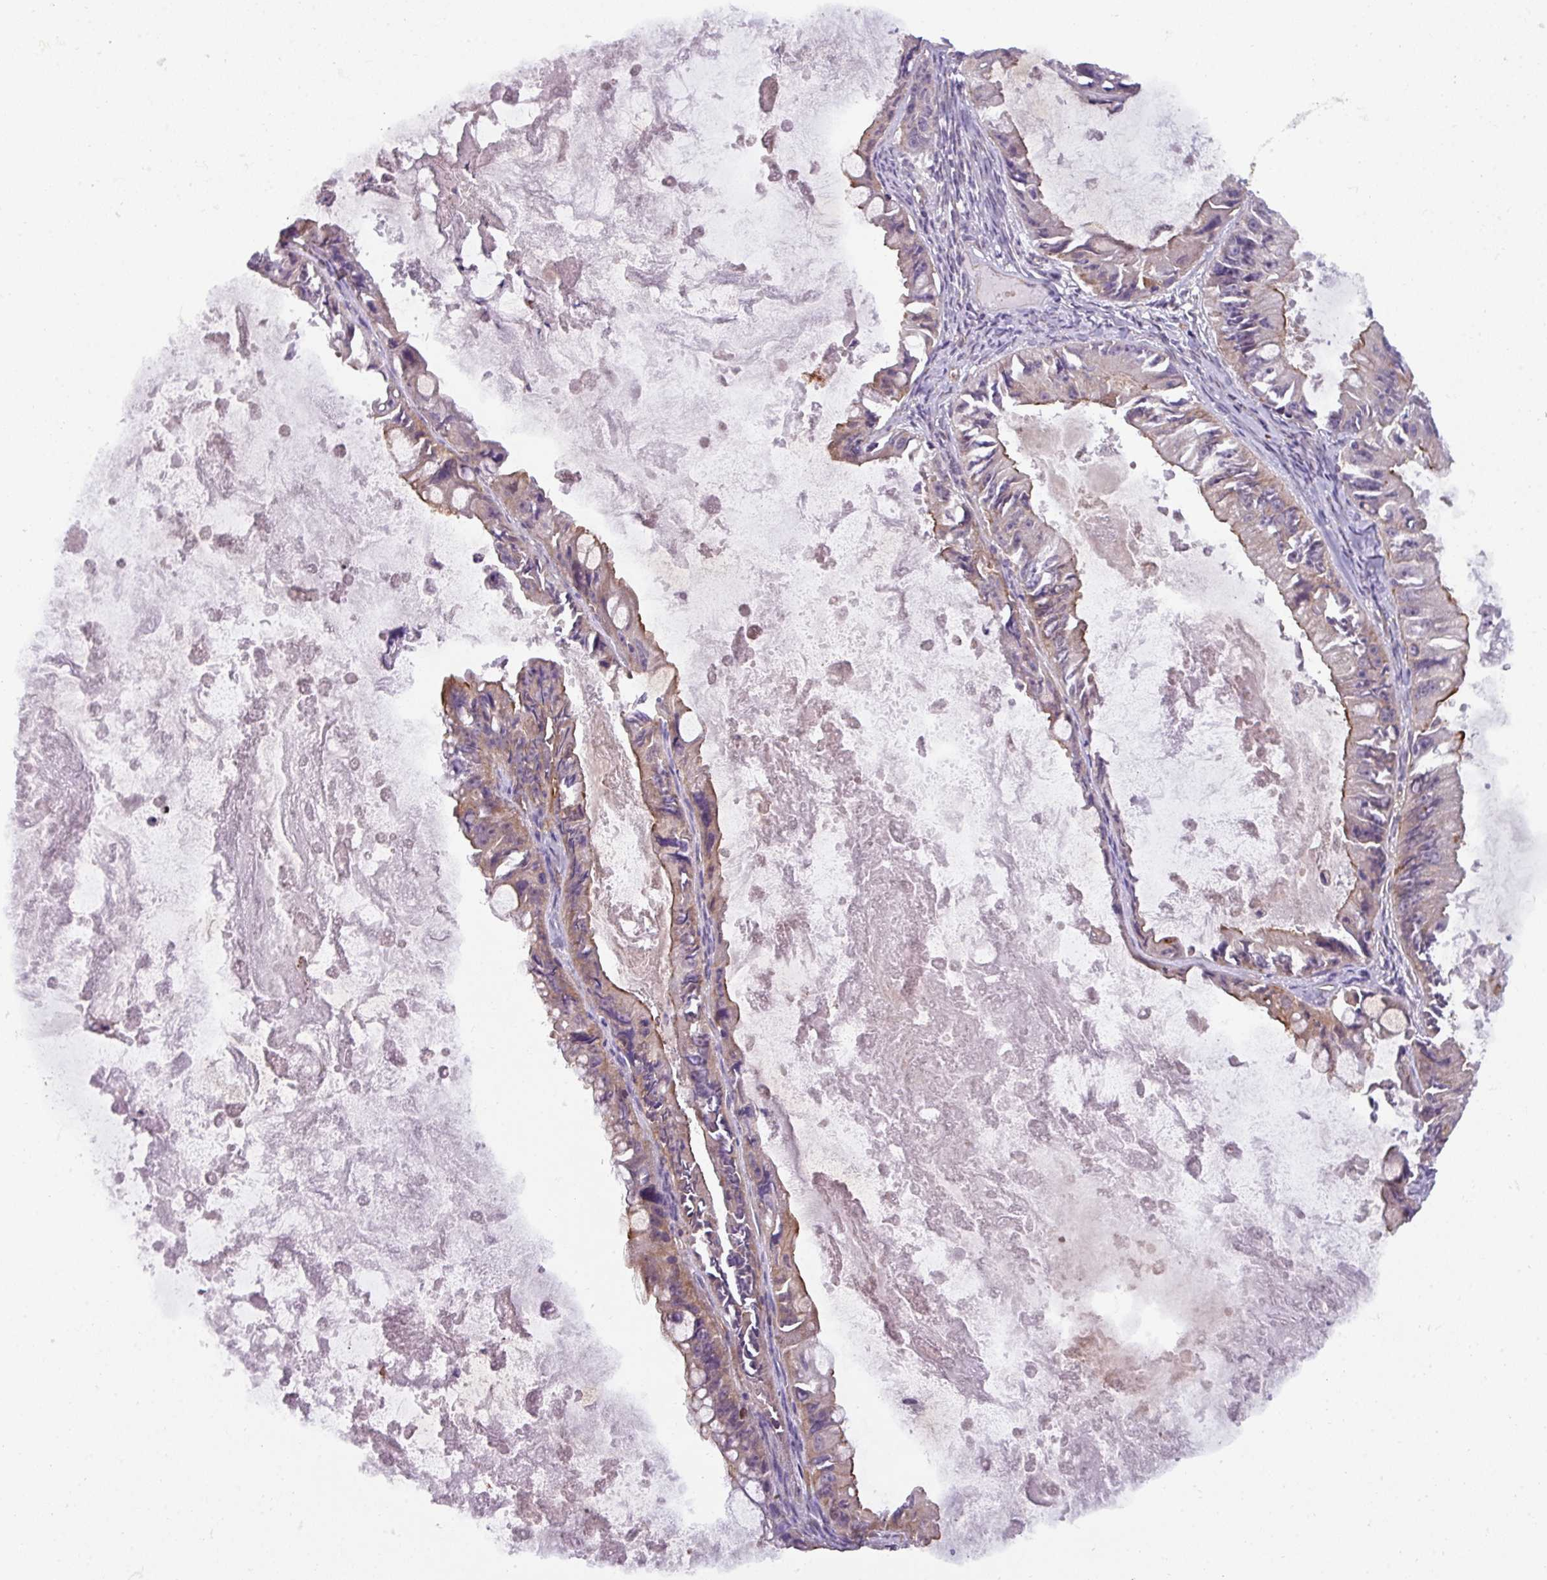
{"staining": {"intensity": "moderate", "quantity": "25%-75%", "location": "cytoplasmic/membranous"}, "tissue": "ovarian cancer", "cell_type": "Tumor cells", "image_type": "cancer", "snomed": [{"axis": "morphology", "description": "Cystadenocarcinoma, mucinous, NOS"}, {"axis": "topography", "description": "Ovary"}], "caption": "The image demonstrates immunohistochemical staining of ovarian mucinous cystadenocarcinoma. There is moderate cytoplasmic/membranous expression is present in about 25%-75% of tumor cells.", "gene": "BUD23", "patient": {"sex": "female", "age": 61}}